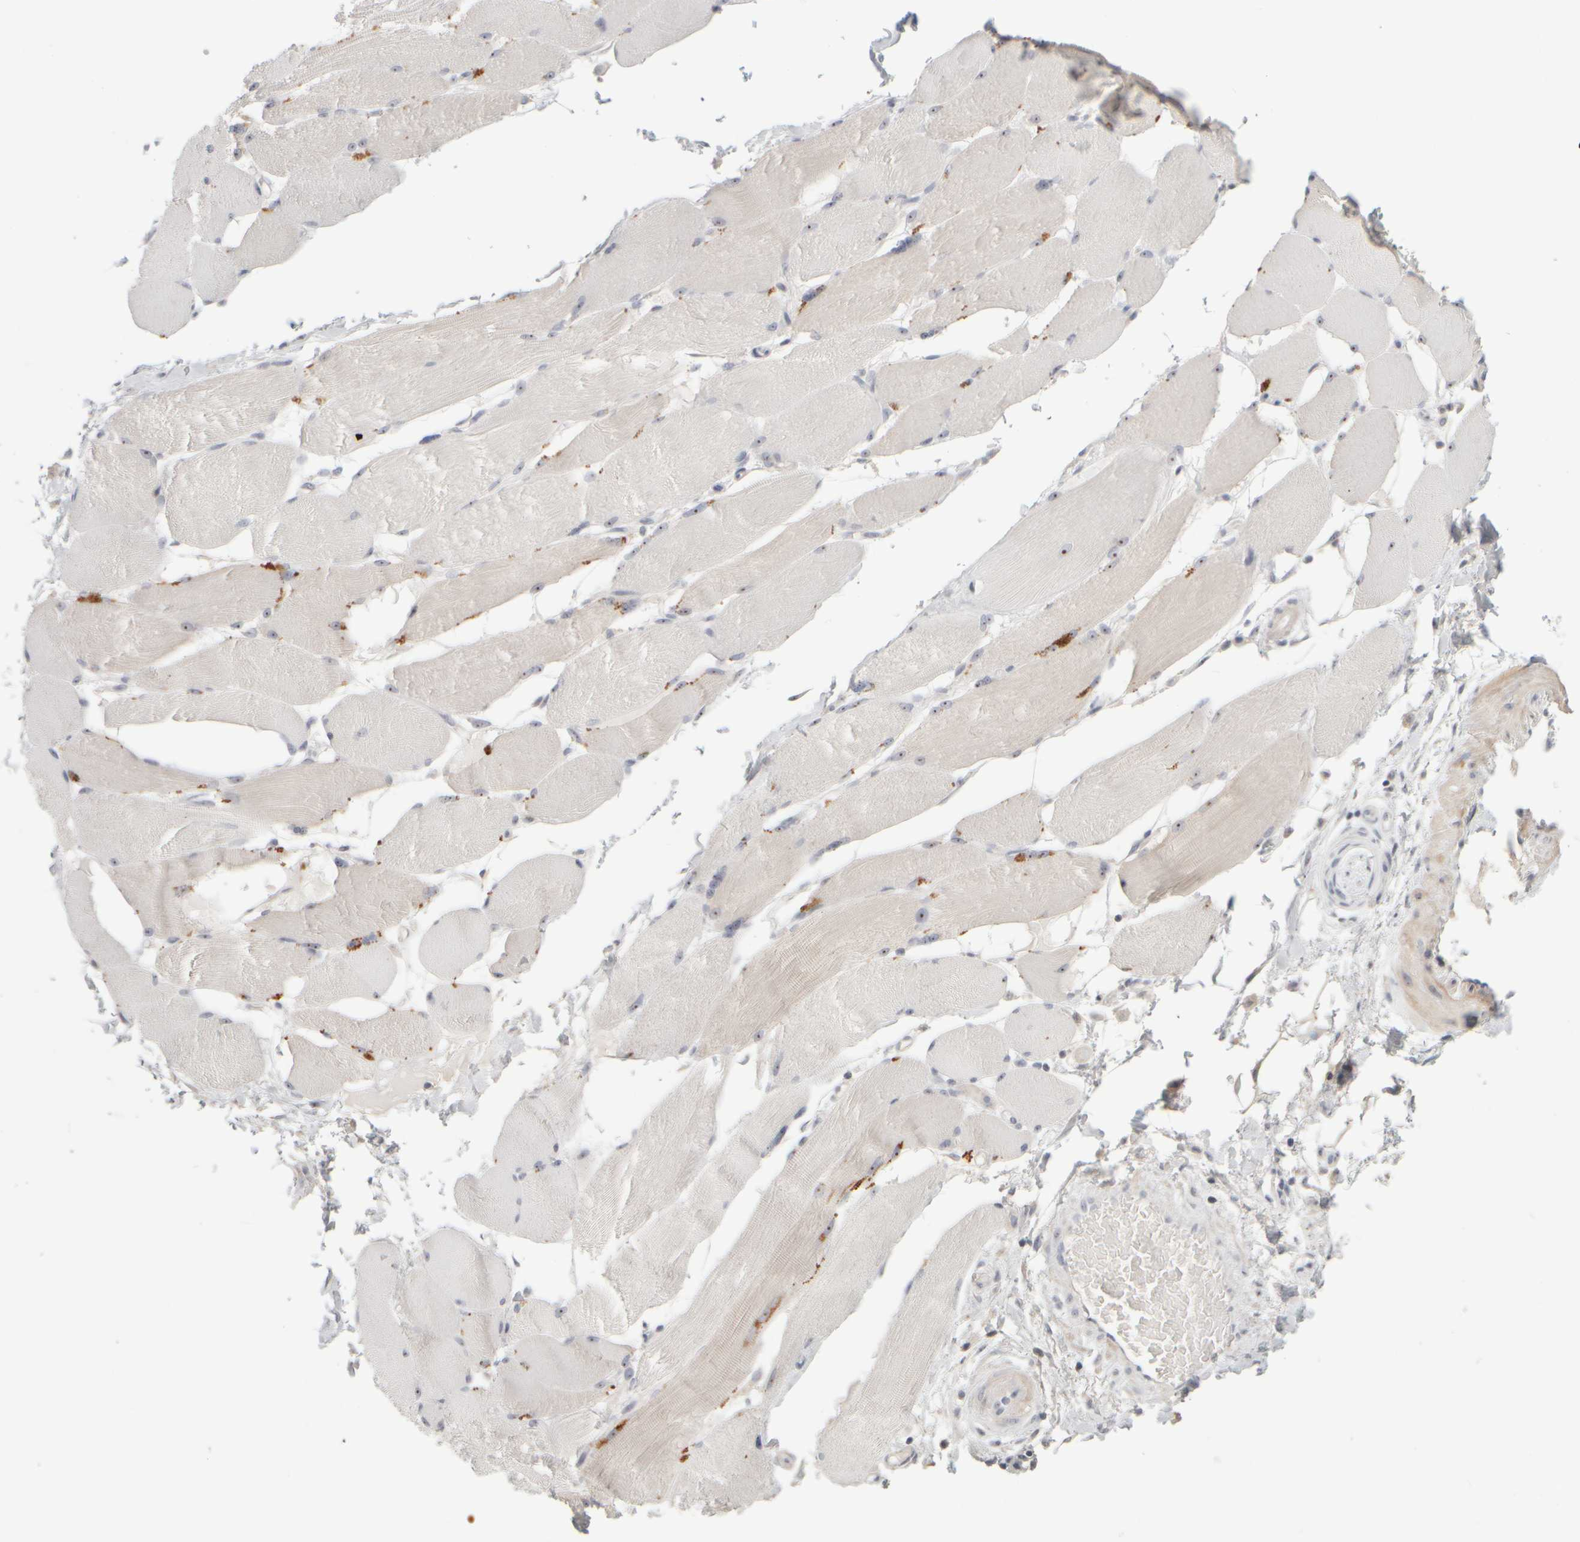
{"staining": {"intensity": "moderate", "quantity": "25%-75%", "location": "nuclear"}, "tissue": "skeletal muscle", "cell_type": "Myocytes", "image_type": "normal", "snomed": [{"axis": "morphology", "description": "Normal tissue, NOS"}, {"axis": "topography", "description": "Skin"}, {"axis": "topography", "description": "Skeletal muscle"}], "caption": "This is a micrograph of immunohistochemistry staining of unremarkable skeletal muscle, which shows moderate positivity in the nuclear of myocytes.", "gene": "DCXR", "patient": {"sex": "male", "age": 83}}